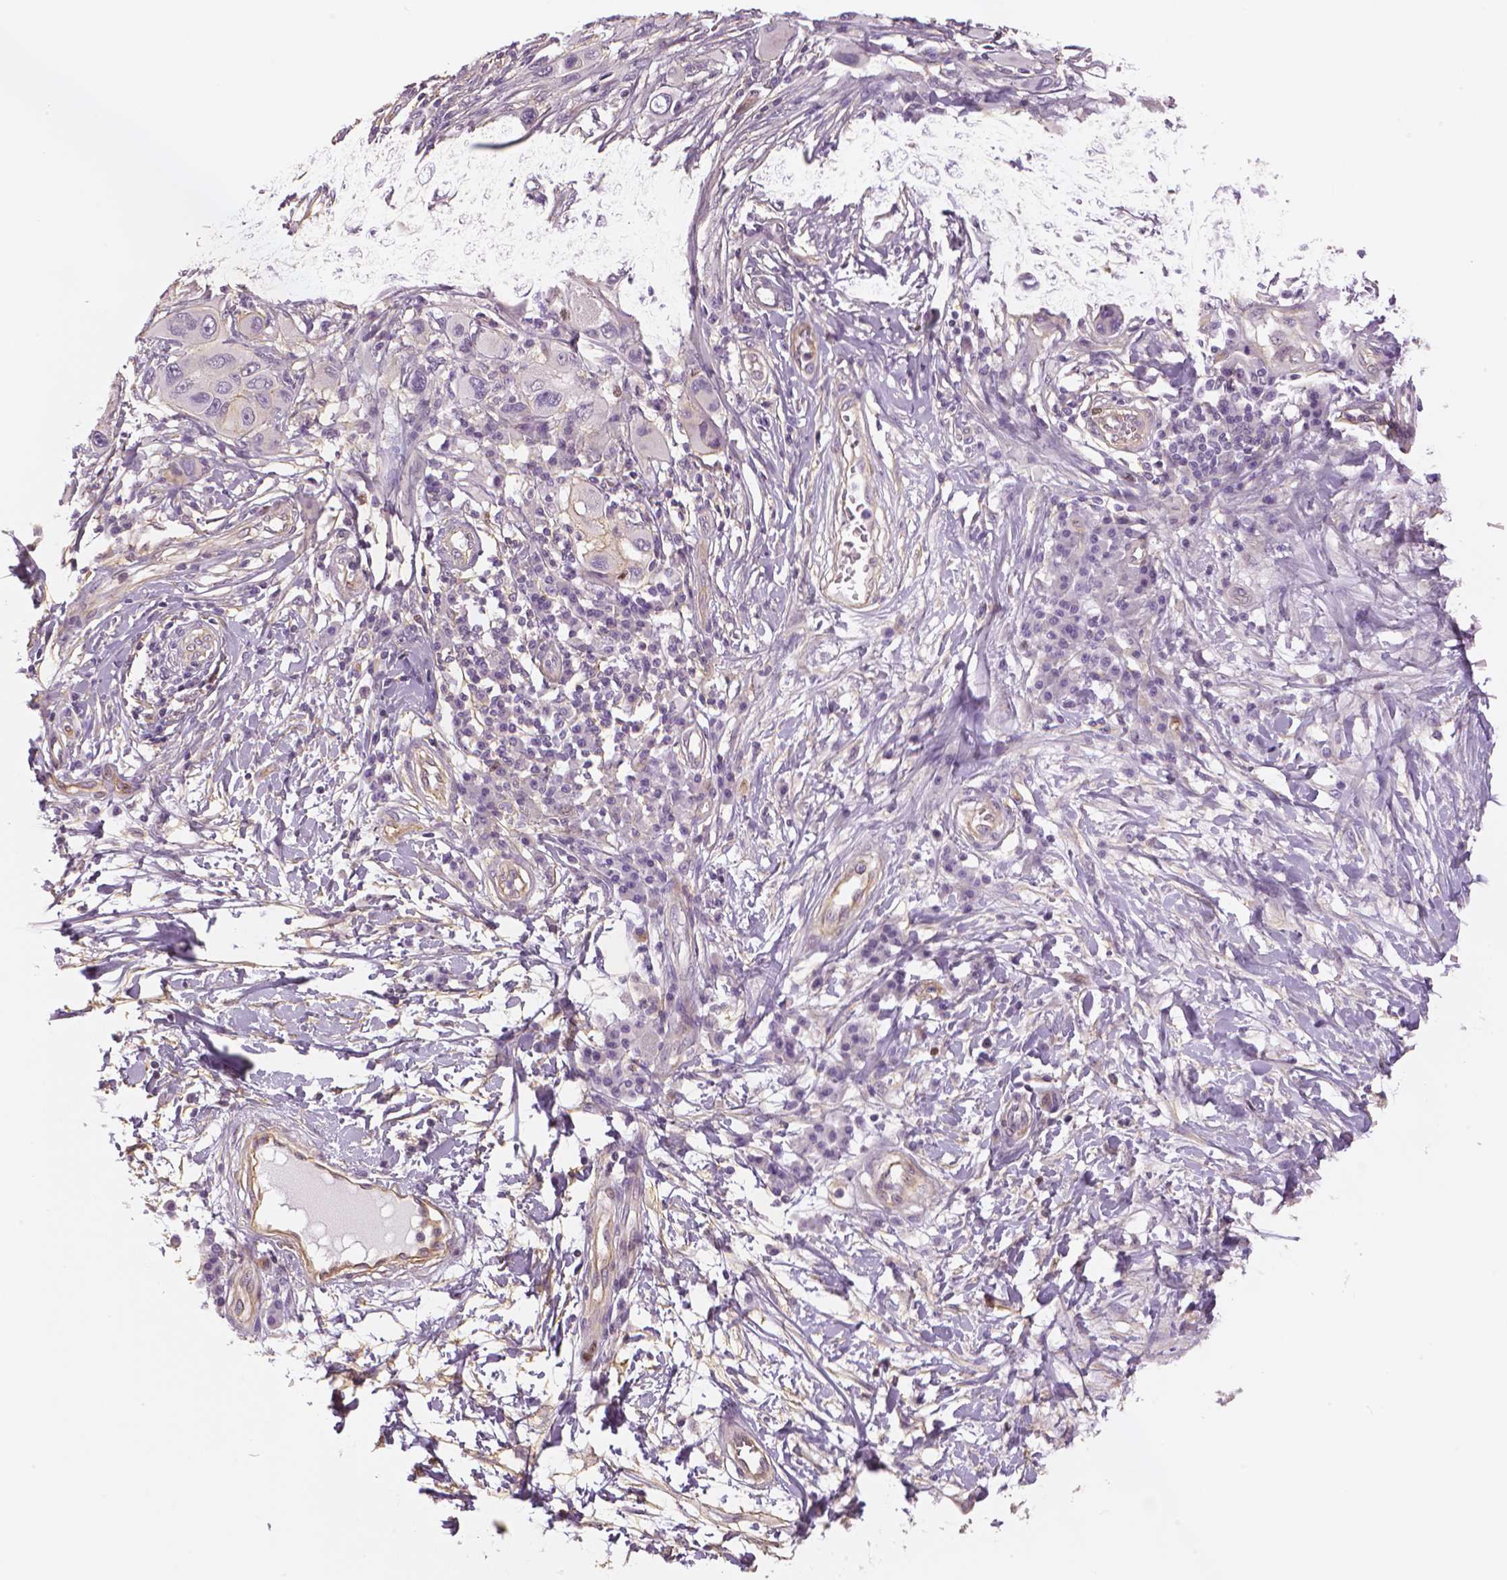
{"staining": {"intensity": "negative", "quantity": "none", "location": "none"}, "tissue": "melanoma", "cell_type": "Tumor cells", "image_type": "cancer", "snomed": [{"axis": "morphology", "description": "Malignant melanoma, NOS"}, {"axis": "topography", "description": "Skin"}], "caption": "Immunohistochemistry (IHC) photomicrograph of melanoma stained for a protein (brown), which displays no positivity in tumor cells.", "gene": "MKI67", "patient": {"sex": "male", "age": 53}}